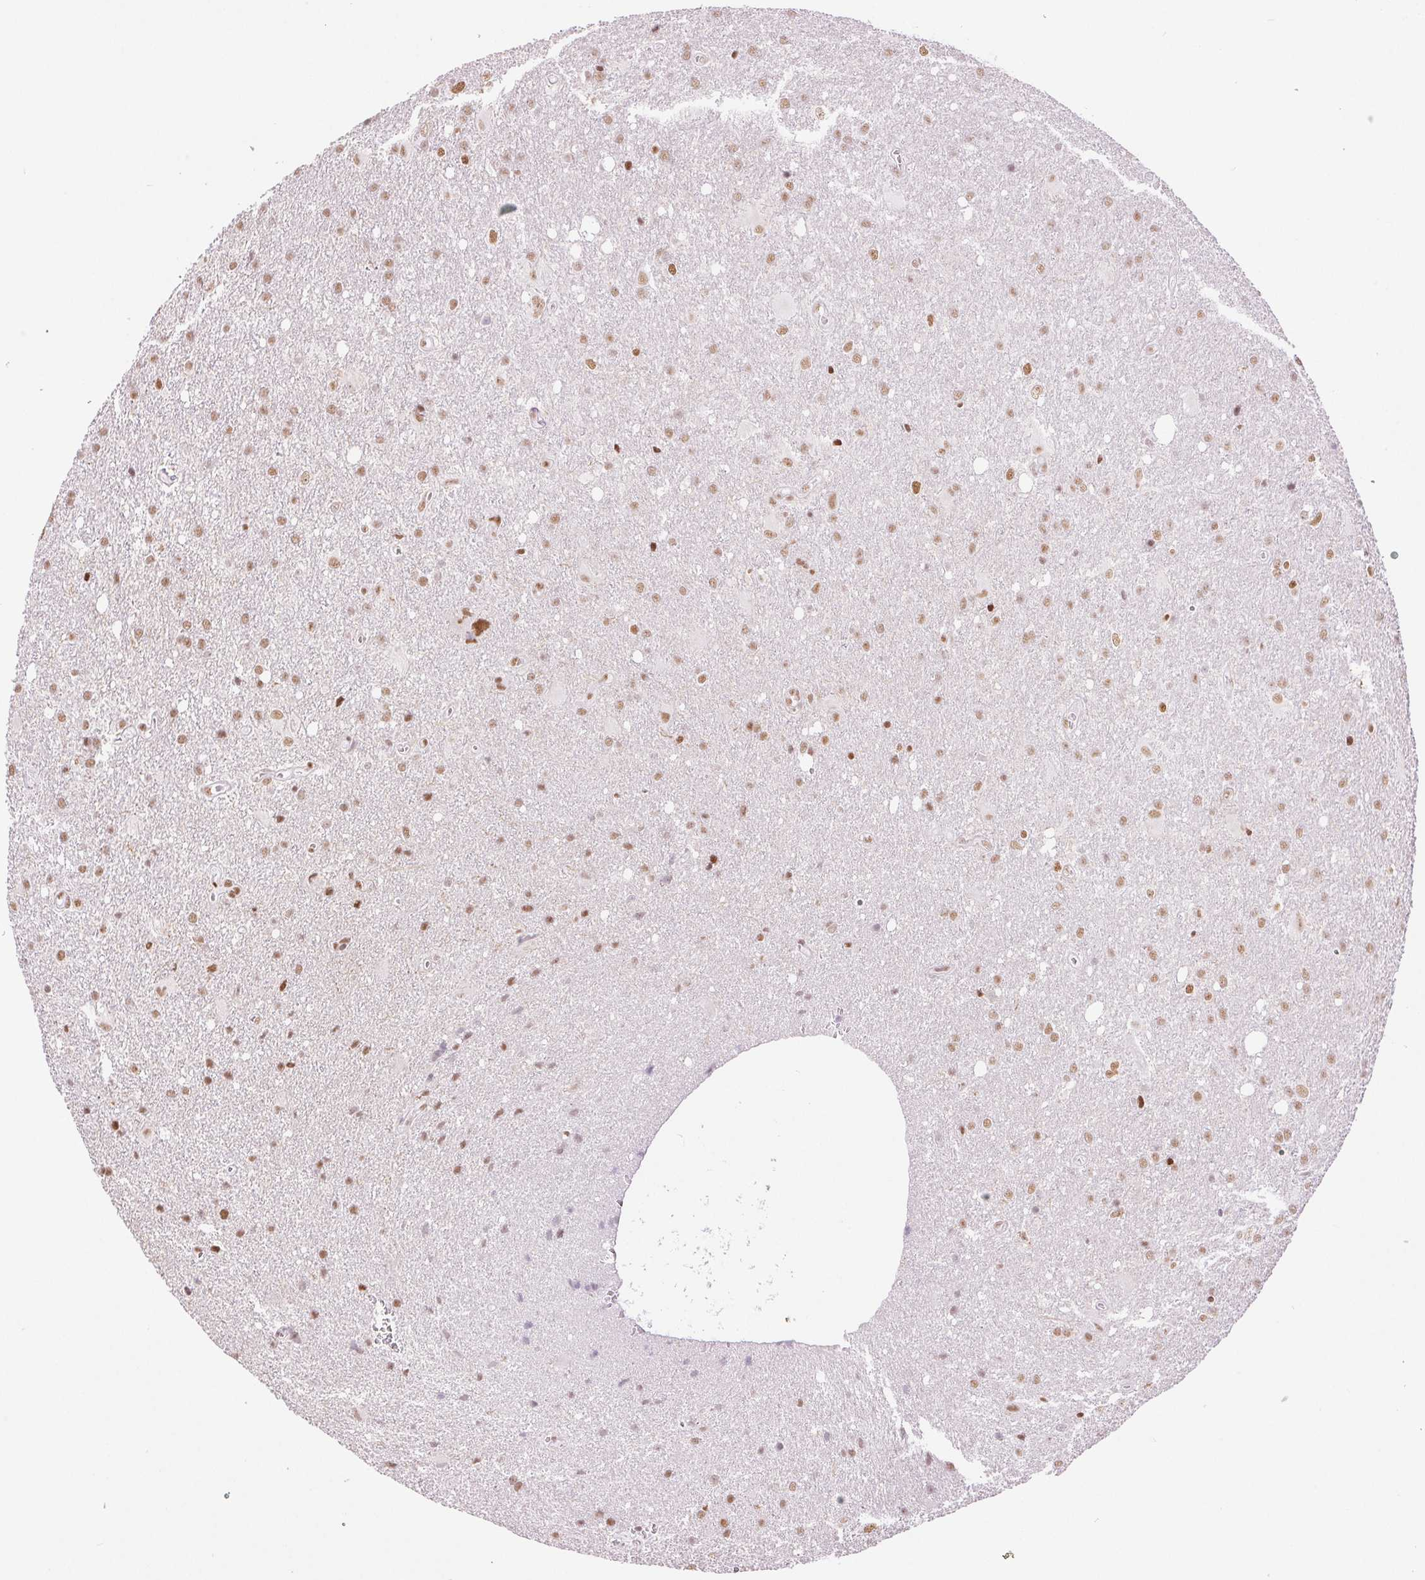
{"staining": {"intensity": "moderate", "quantity": ">75%", "location": "nuclear"}, "tissue": "glioma", "cell_type": "Tumor cells", "image_type": "cancer", "snomed": [{"axis": "morphology", "description": "Glioma, malignant, Low grade"}, {"axis": "topography", "description": "Brain"}], "caption": "Glioma was stained to show a protein in brown. There is medium levels of moderate nuclear staining in approximately >75% of tumor cells.", "gene": "ZFR2", "patient": {"sex": "male", "age": 66}}